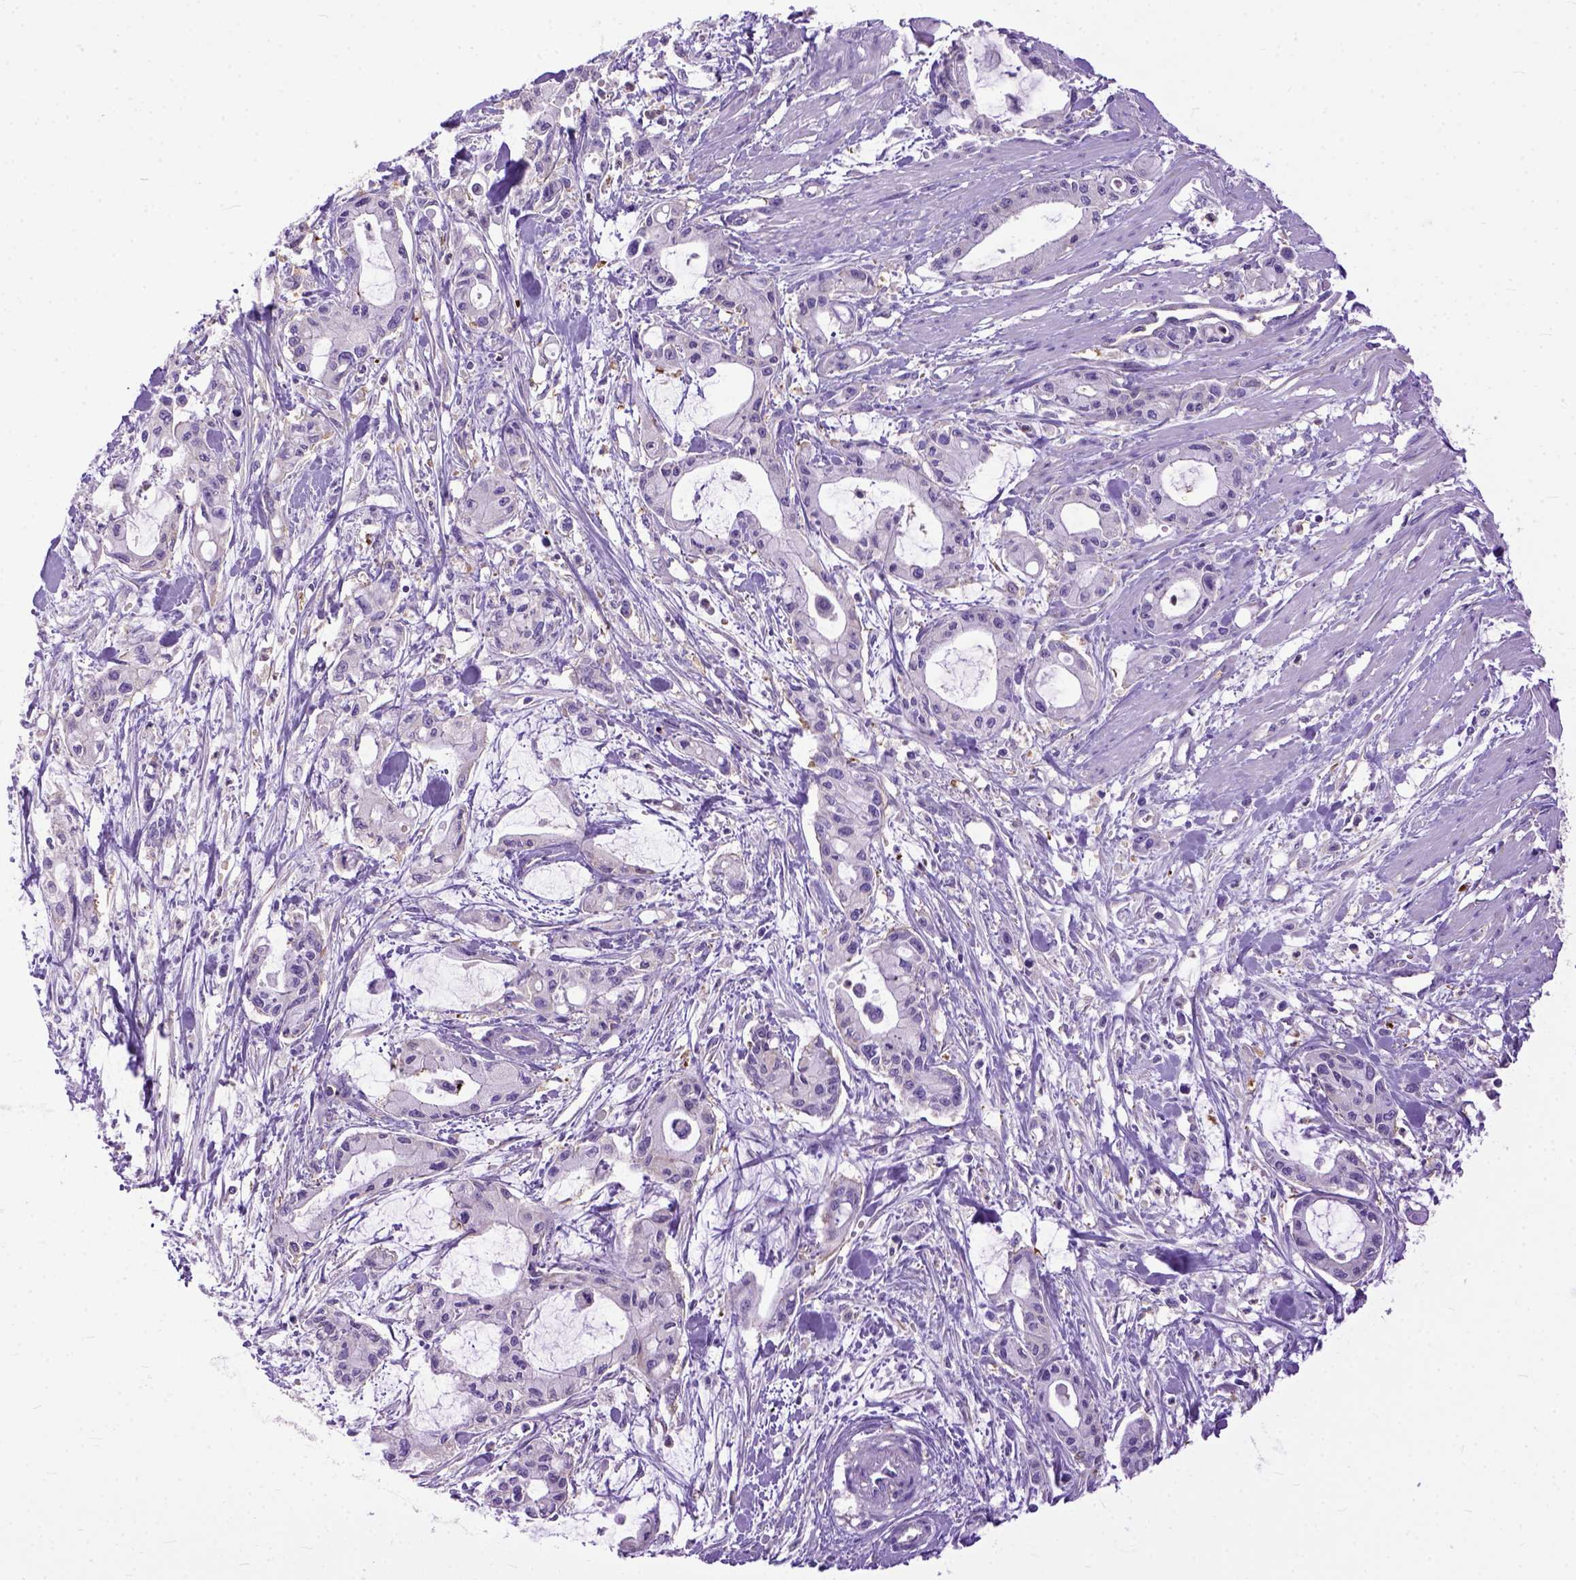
{"staining": {"intensity": "negative", "quantity": "none", "location": "none"}, "tissue": "pancreatic cancer", "cell_type": "Tumor cells", "image_type": "cancer", "snomed": [{"axis": "morphology", "description": "Adenocarcinoma, NOS"}, {"axis": "topography", "description": "Pancreas"}], "caption": "Tumor cells show no significant expression in adenocarcinoma (pancreatic).", "gene": "NAMPT", "patient": {"sex": "male", "age": 48}}